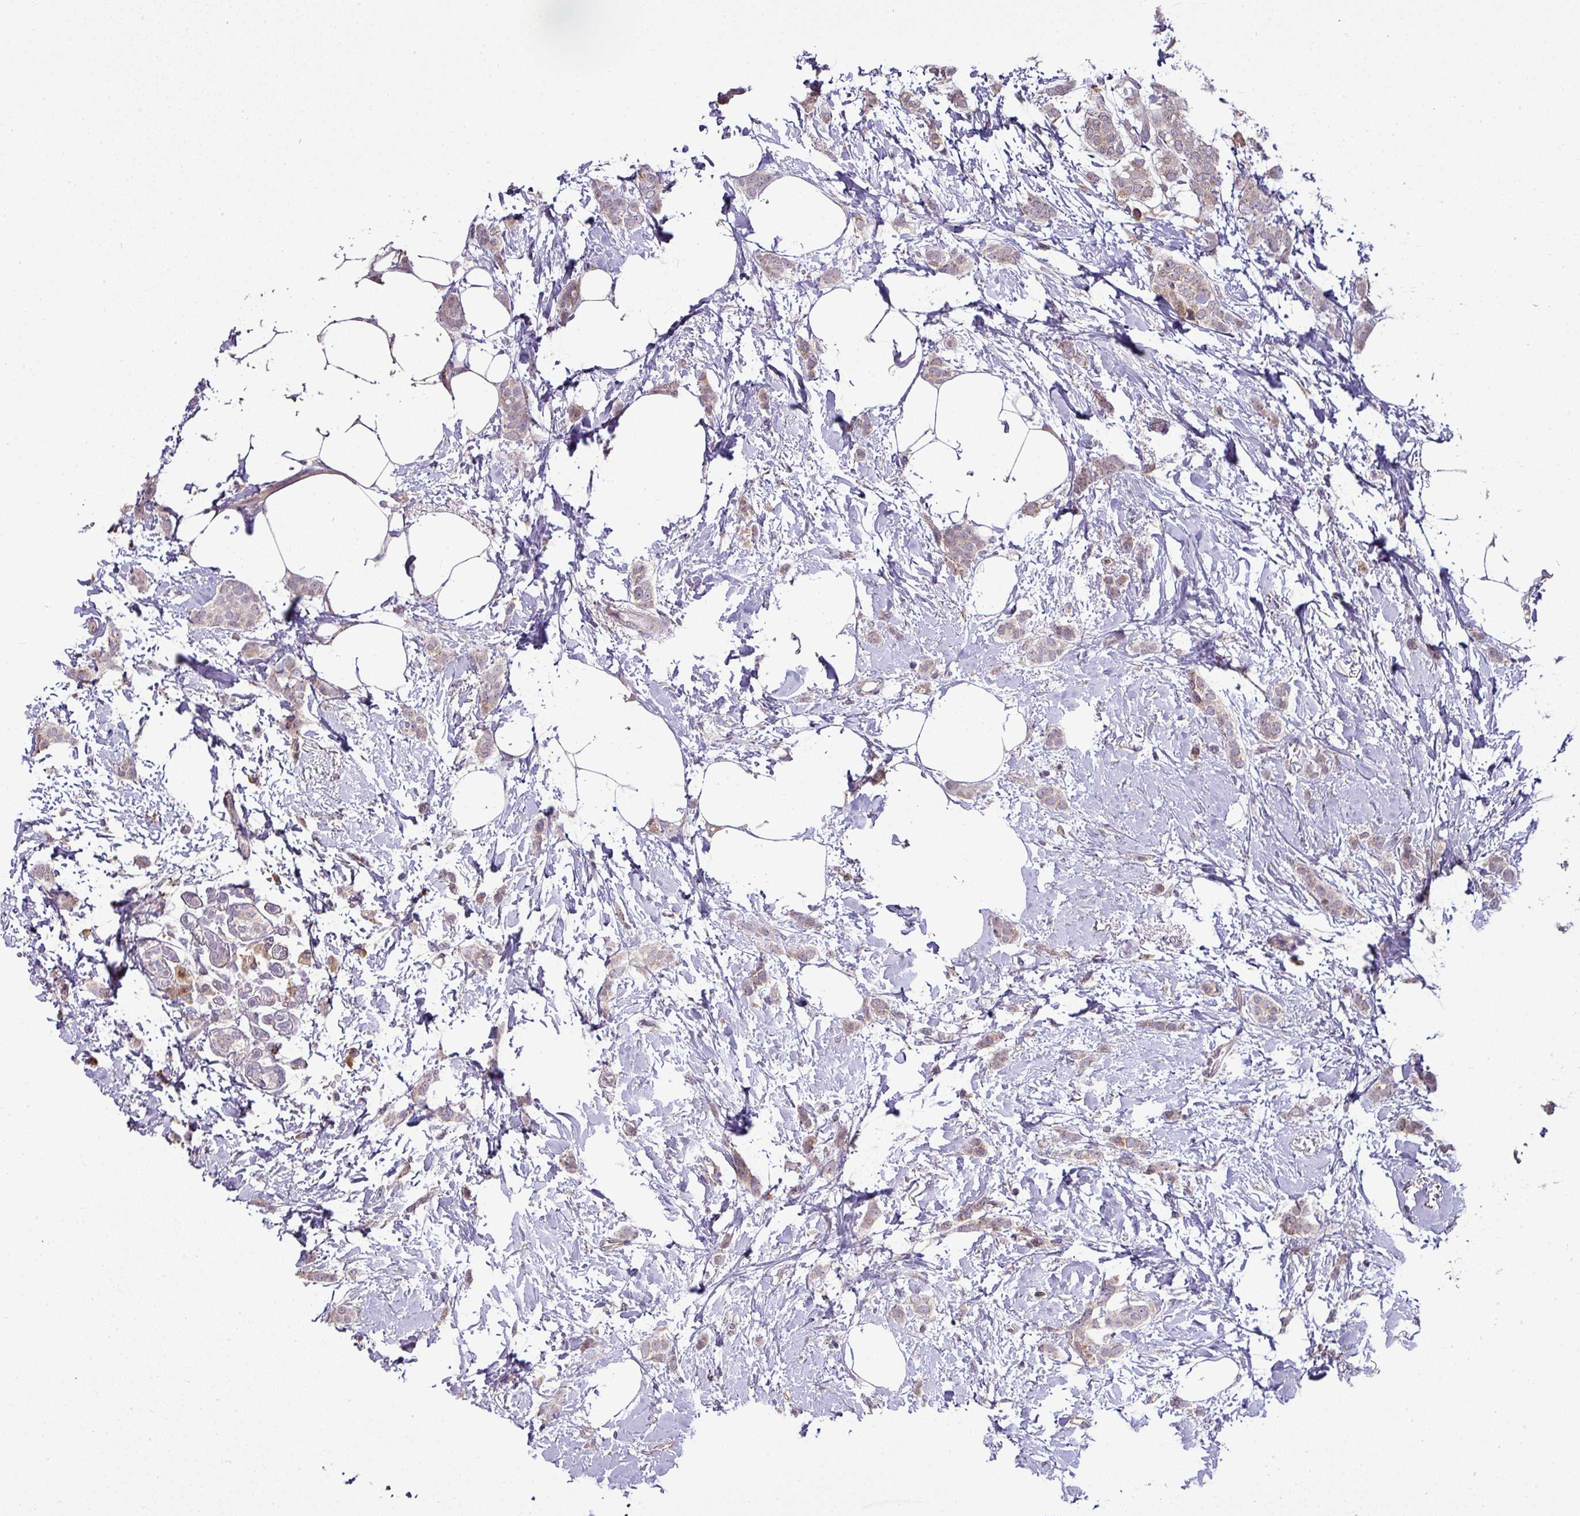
{"staining": {"intensity": "weak", "quantity": "25%-75%", "location": "cytoplasmic/membranous"}, "tissue": "breast cancer", "cell_type": "Tumor cells", "image_type": "cancer", "snomed": [{"axis": "morphology", "description": "Duct carcinoma"}, {"axis": "topography", "description": "Breast"}], "caption": "Brown immunohistochemical staining in human intraductal carcinoma (breast) reveals weak cytoplasmic/membranous positivity in about 25%-75% of tumor cells.", "gene": "TIMMDC1", "patient": {"sex": "female", "age": 72}}